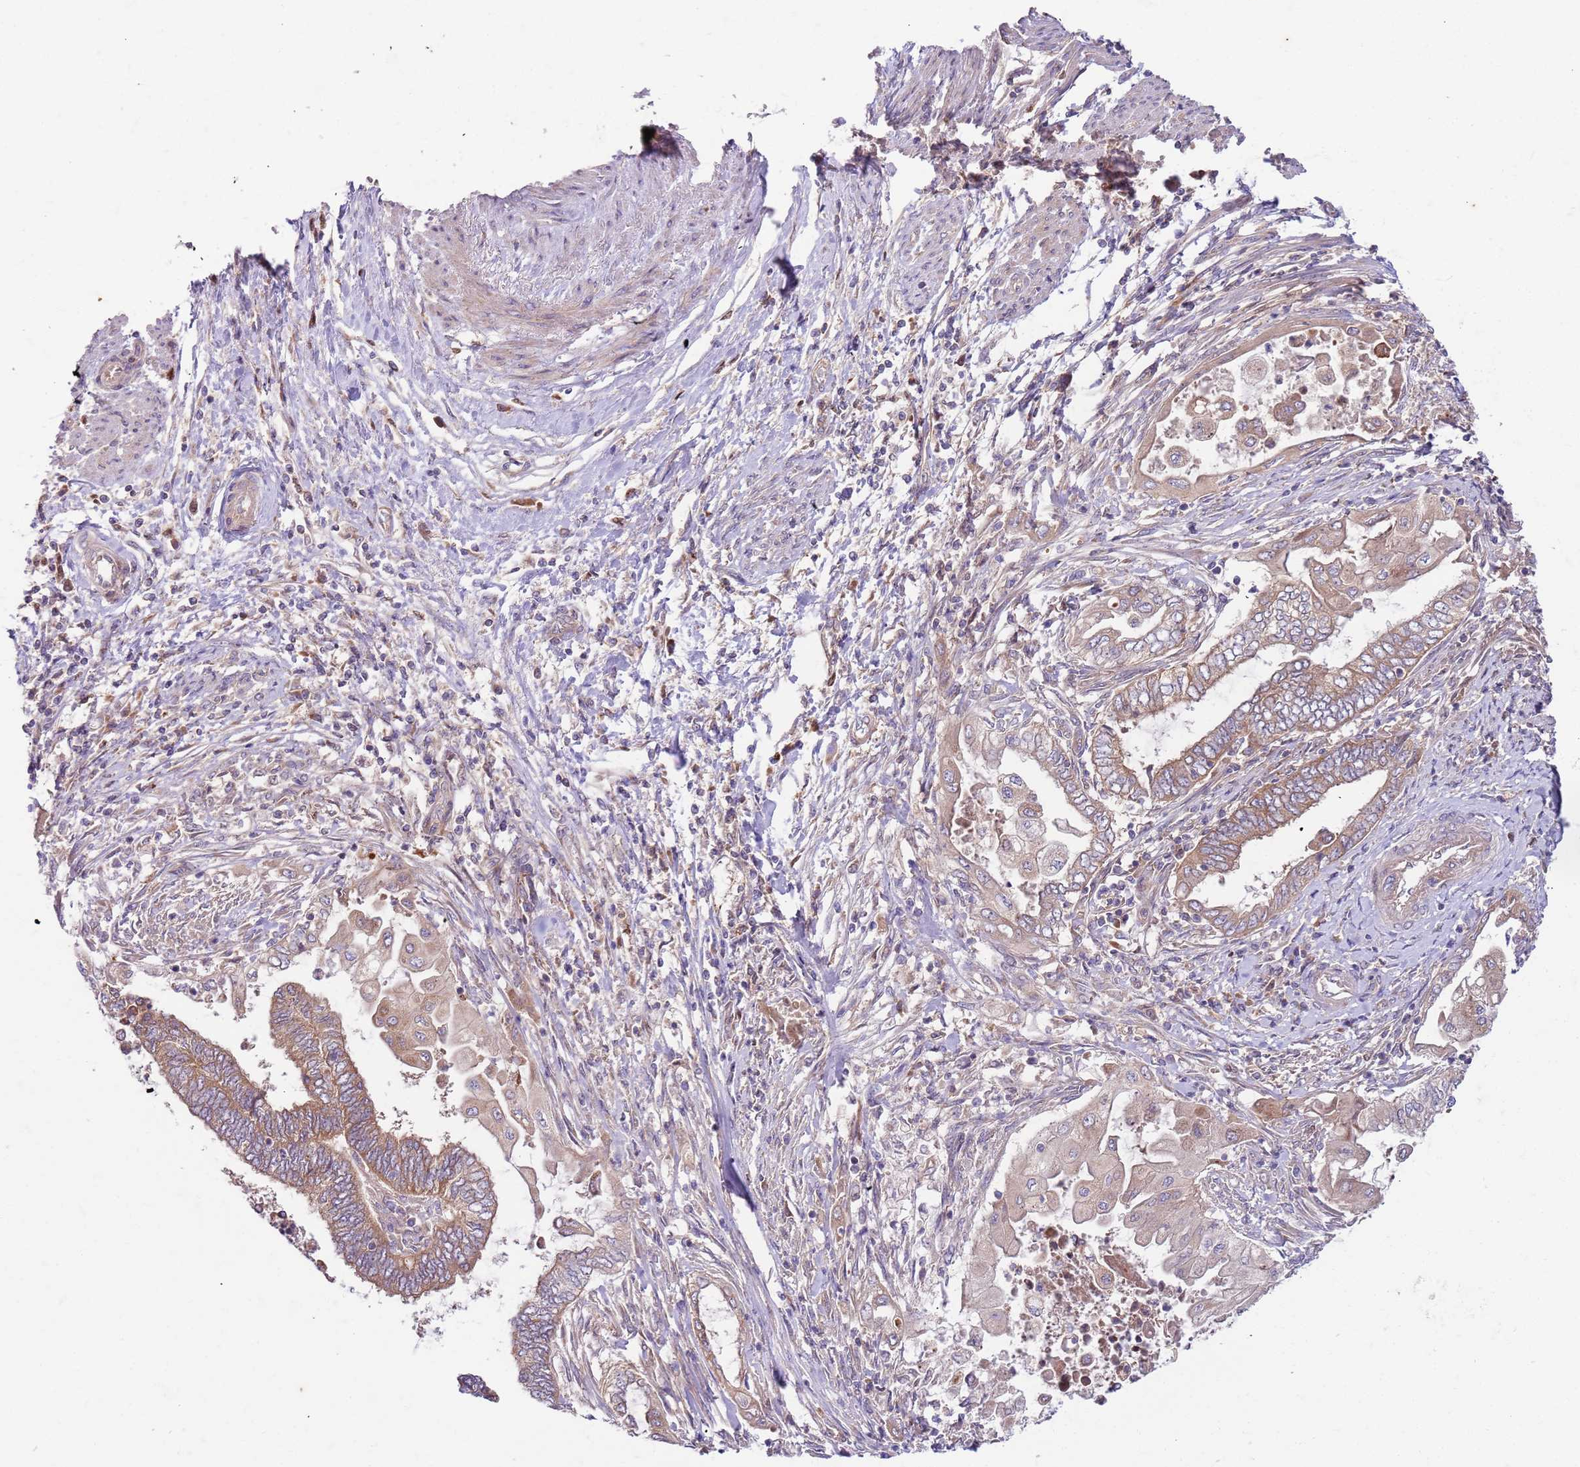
{"staining": {"intensity": "weak", "quantity": ">75%", "location": "cytoplasmic/membranous"}, "tissue": "endometrial cancer", "cell_type": "Tumor cells", "image_type": "cancer", "snomed": [{"axis": "morphology", "description": "Adenocarcinoma, NOS"}, {"axis": "topography", "description": "Uterus"}, {"axis": "topography", "description": "Endometrium"}], "caption": "Endometrial cancer tissue displays weak cytoplasmic/membranous staining in about >75% of tumor cells, visualized by immunohistochemistry.", "gene": "OSBP", "patient": {"sex": "female", "age": 70}}